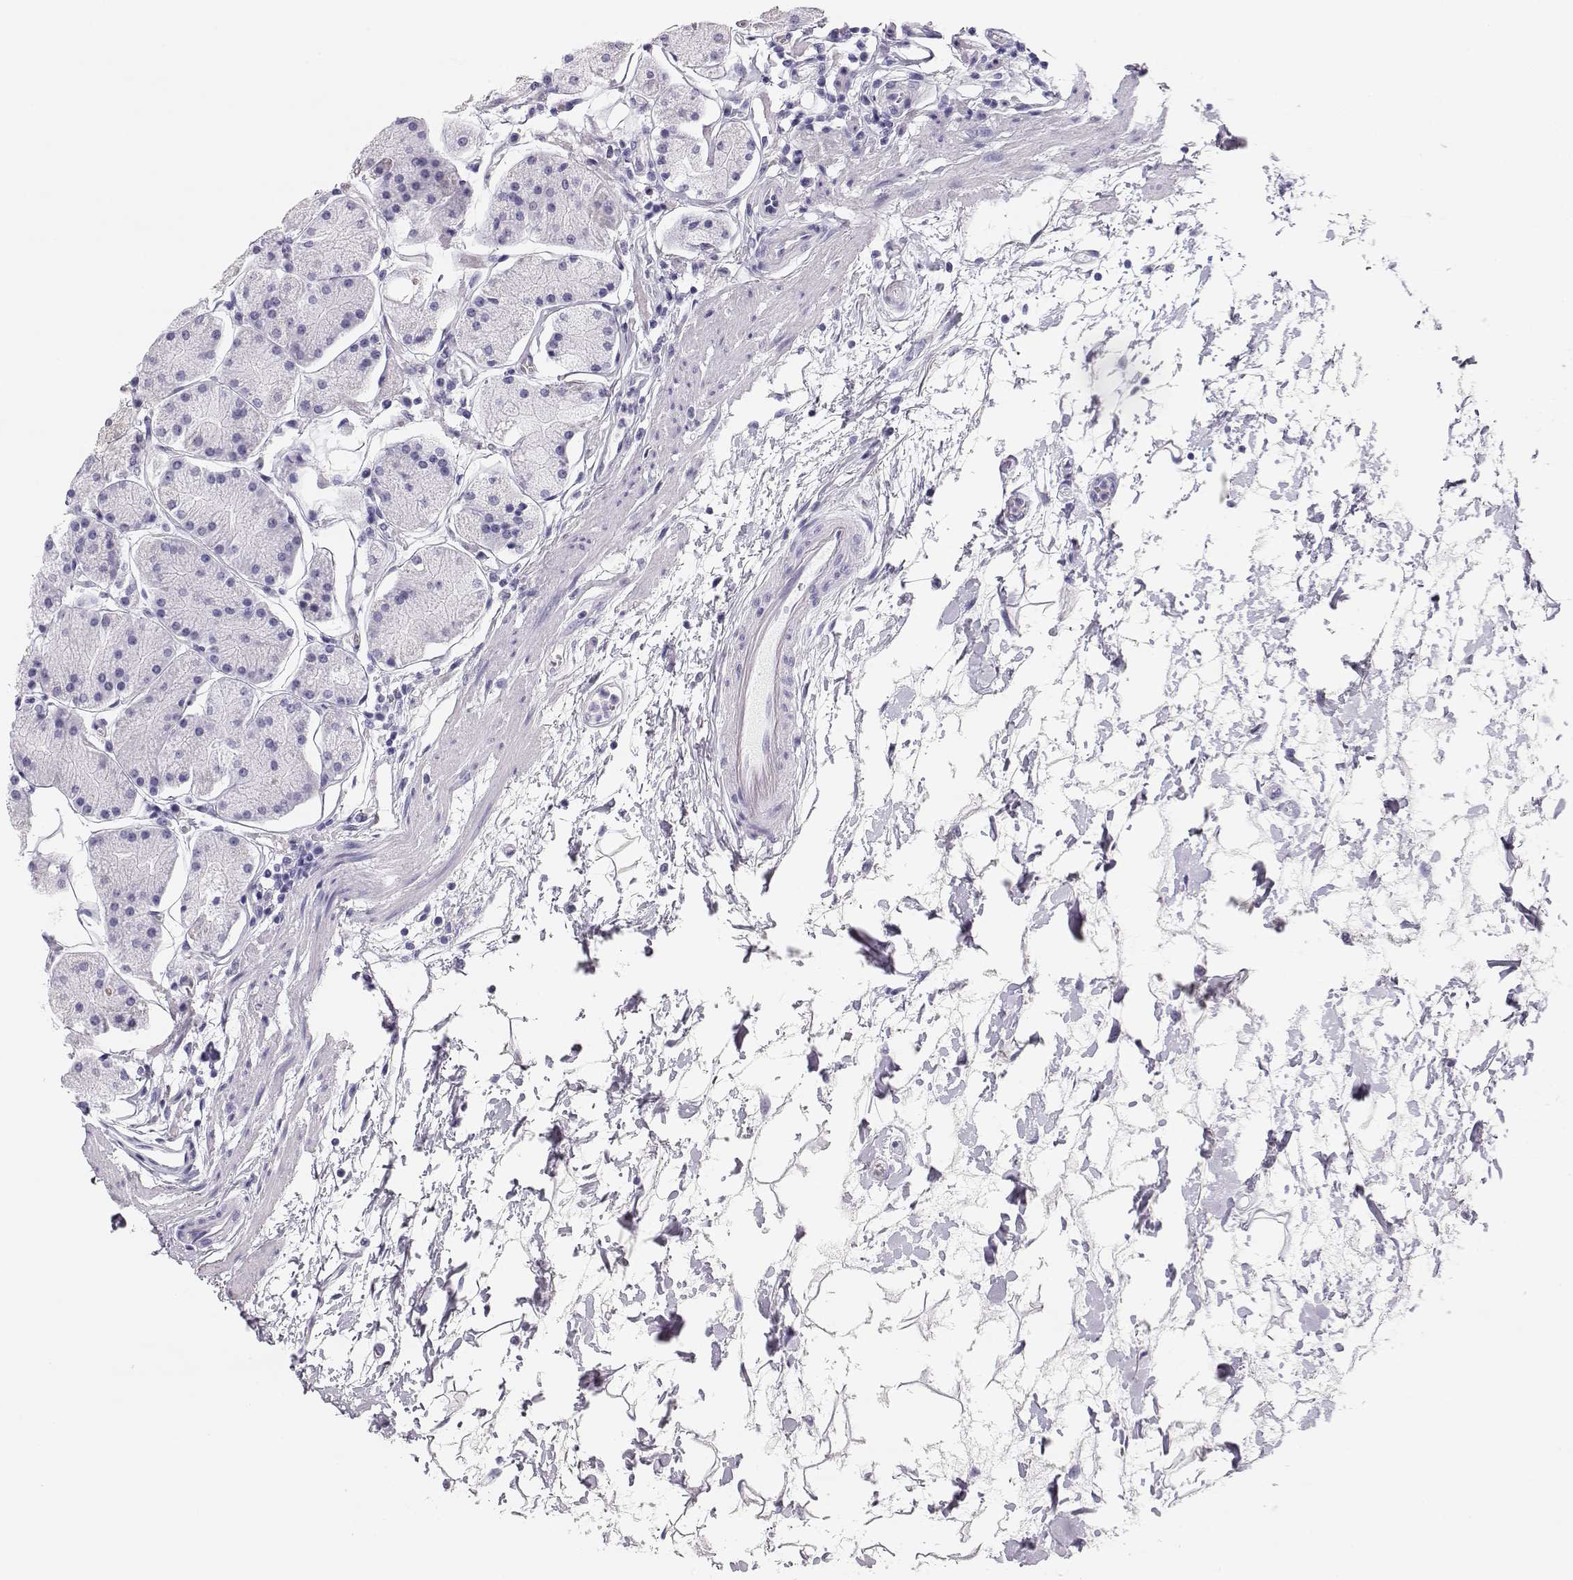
{"staining": {"intensity": "negative", "quantity": "none", "location": "none"}, "tissue": "stomach", "cell_type": "Glandular cells", "image_type": "normal", "snomed": [{"axis": "morphology", "description": "Normal tissue, NOS"}, {"axis": "topography", "description": "Stomach"}], "caption": "Benign stomach was stained to show a protein in brown. There is no significant positivity in glandular cells.", "gene": "MAGEC1", "patient": {"sex": "male", "age": 54}}